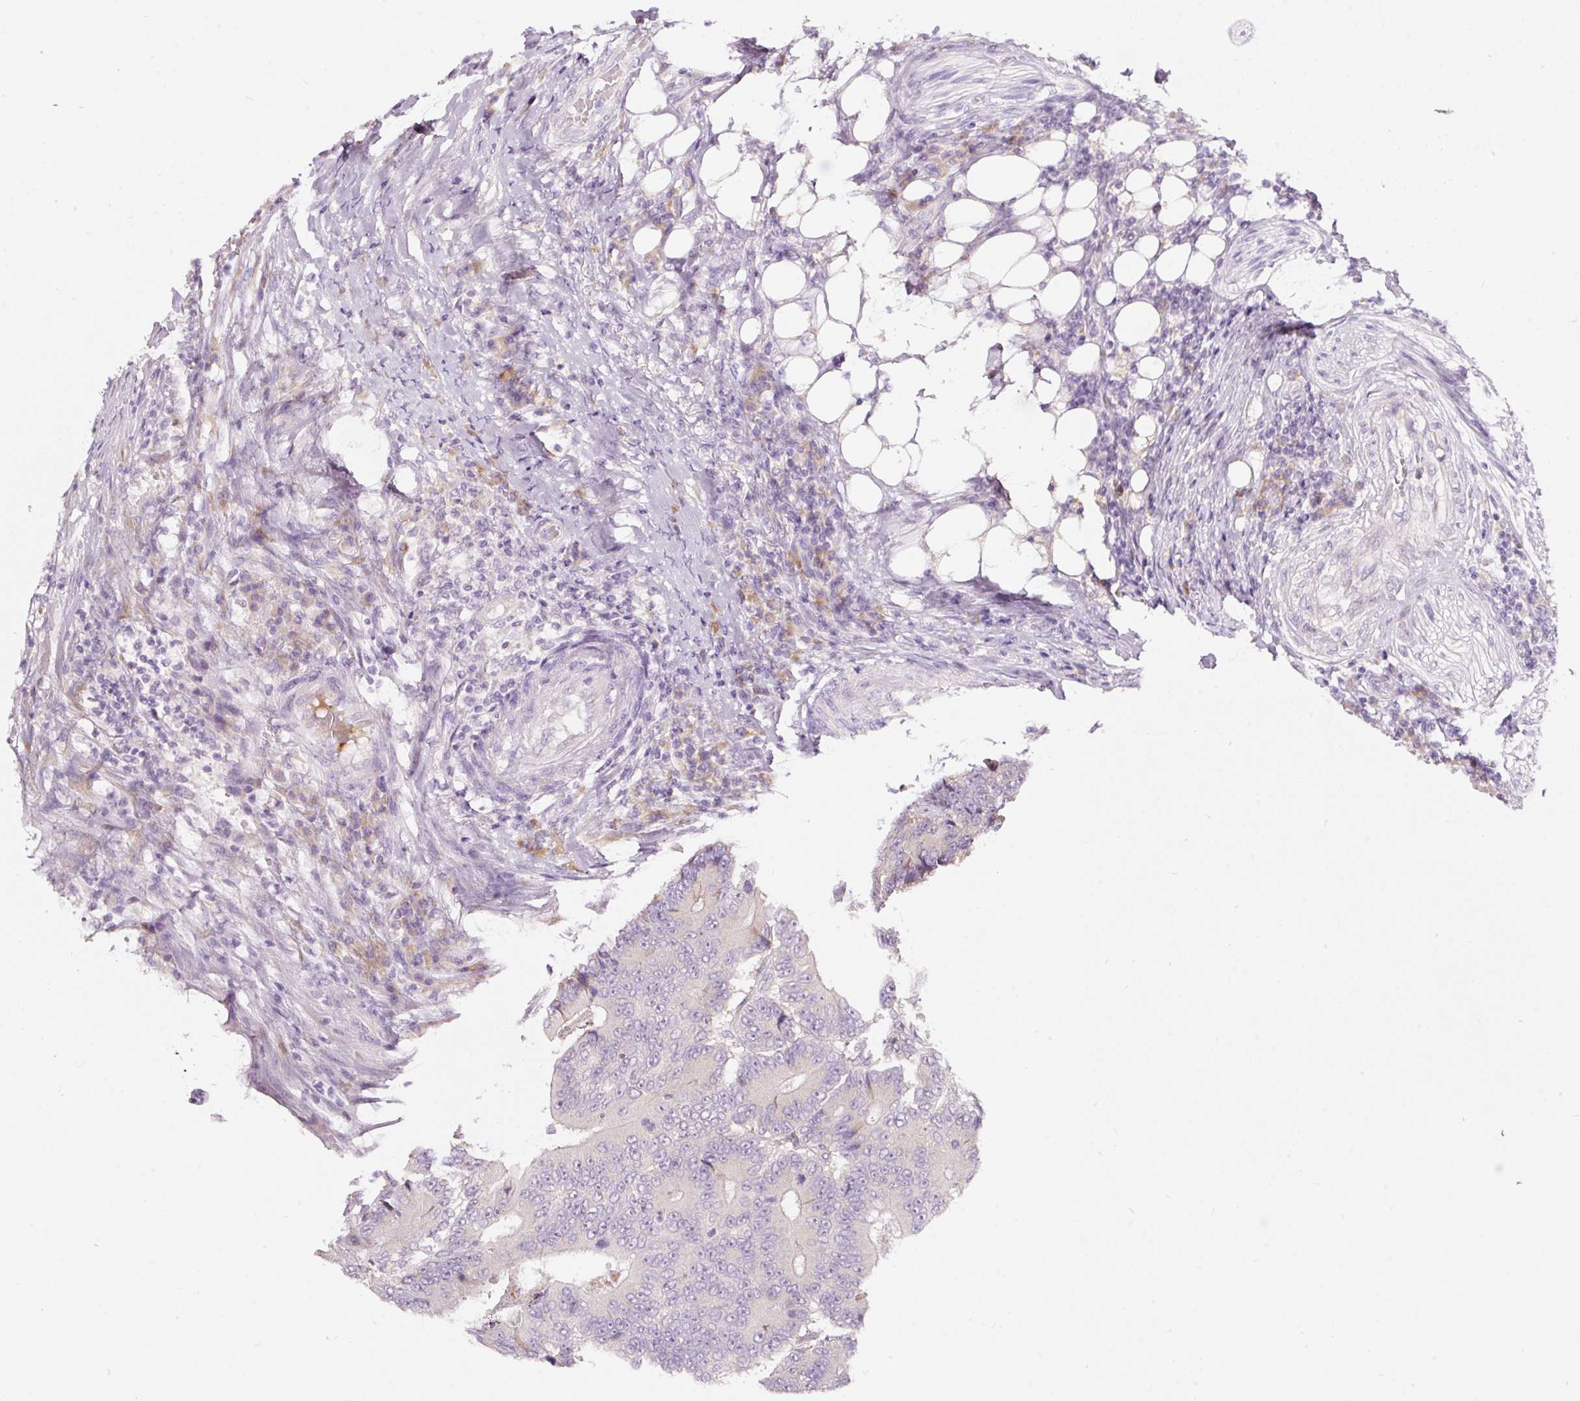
{"staining": {"intensity": "negative", "quantity": "none", "location": "none"}, "tissue": "colorectal cancer", "cell_type": "Tumor cells", "image_type": "cancer", "snomed": [{"axis": "morphology", "description": "Adenocarcinoma, NOS"}, {"axis": "topography", "description": "Colon"}], "caption": "Tumor cells show no significant protein positivity in colorectal adenocarcinoma.", "gene": "RSPO2", "patient": {"sex": "male", "age": 83}}